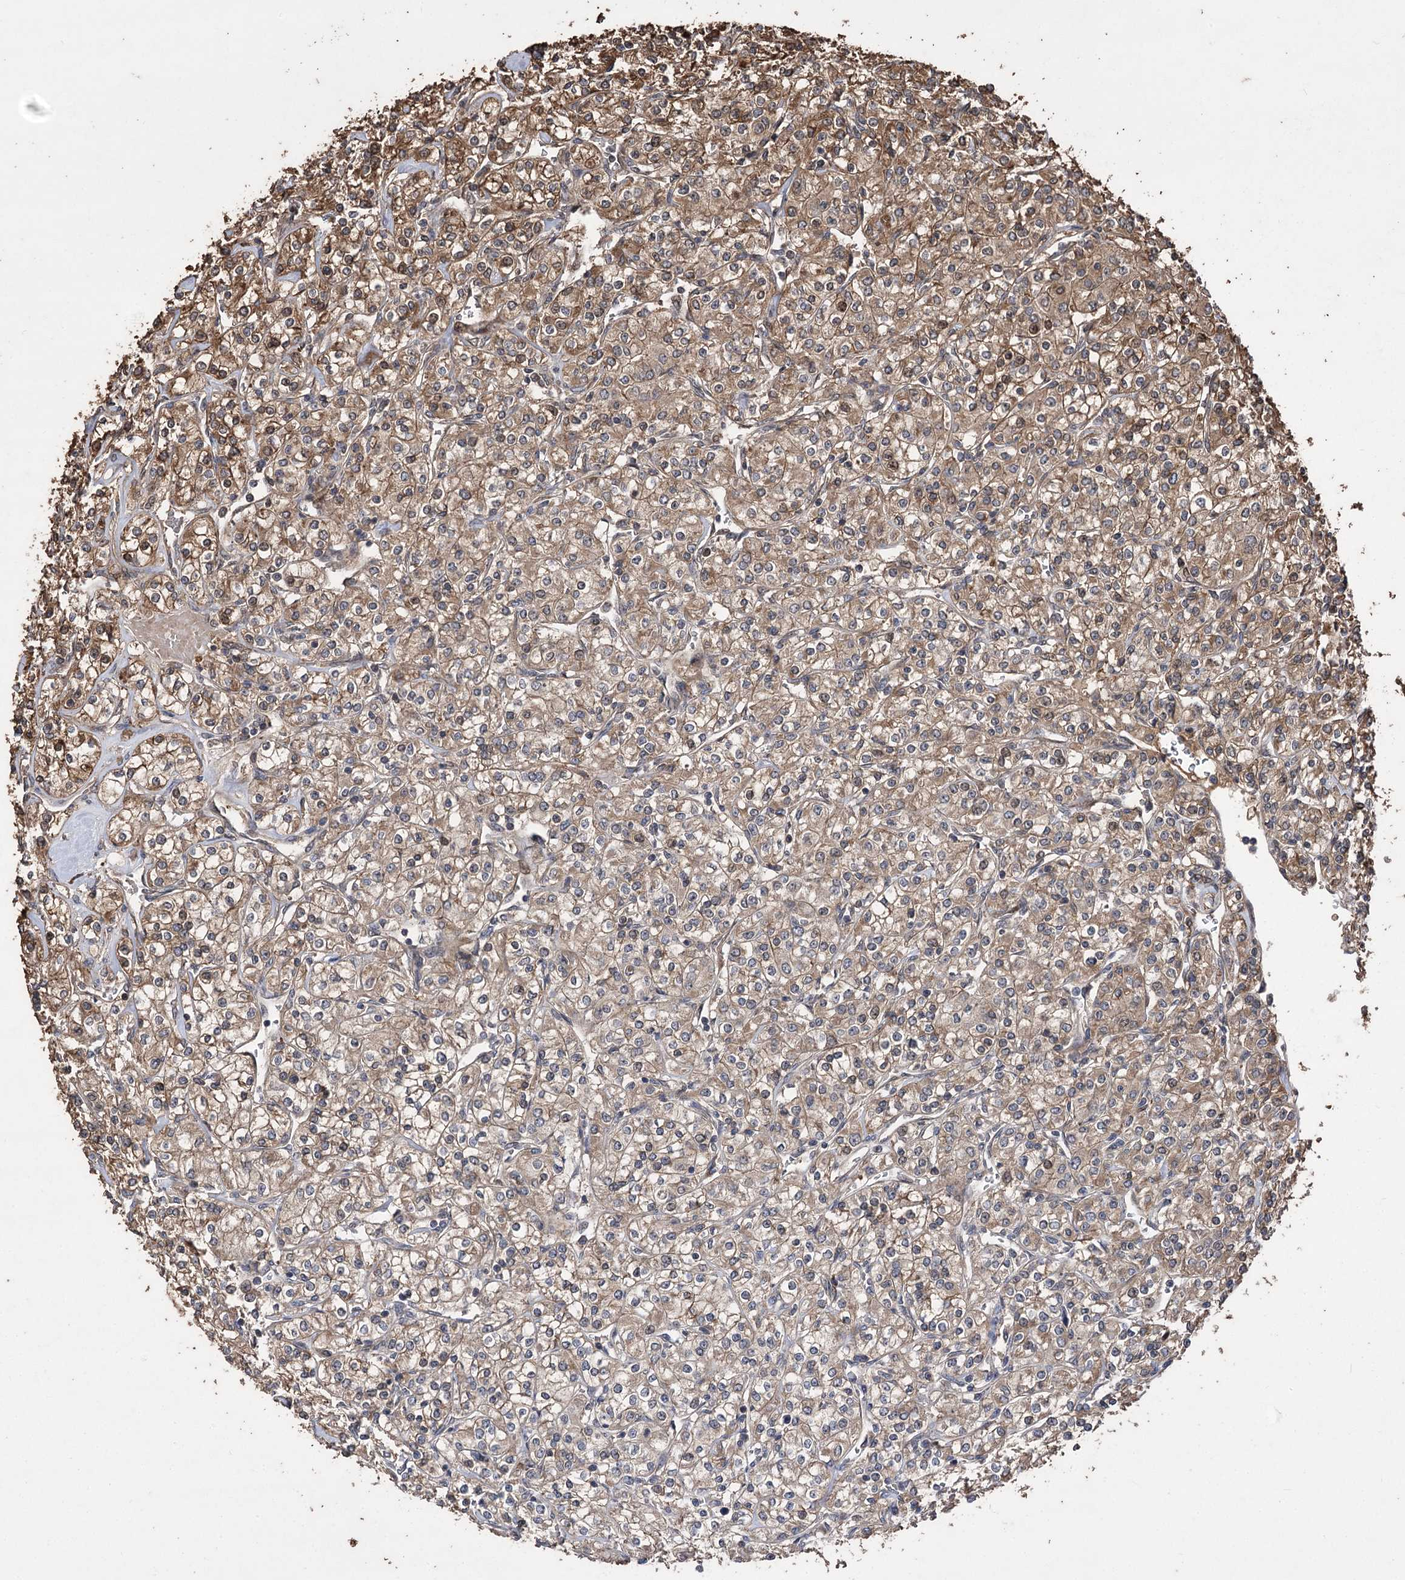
{"staining": {"intensity": "moderate", "quantity": ">75%", "location": "cytoplasmic/membranous"}, "tissue": "renal cancer", "cell_type": "Tumor cells", "image_type": "cancer", "snomed": [{"axis": "morphology", "description": "Adenocarcinoma, NOS"}, {"axis": "topography", "description": "Kidney"}], "caption": "An immunohistochemistry (IHC) image of neoplastic tissue is shown. Protein staining in brown shows moderate cytoplasmic/membranous positivity in renal adenocarcinoma within tumor cells.", "gene": "RASSF3", "patient": {"sex": "male", "age": 77}}